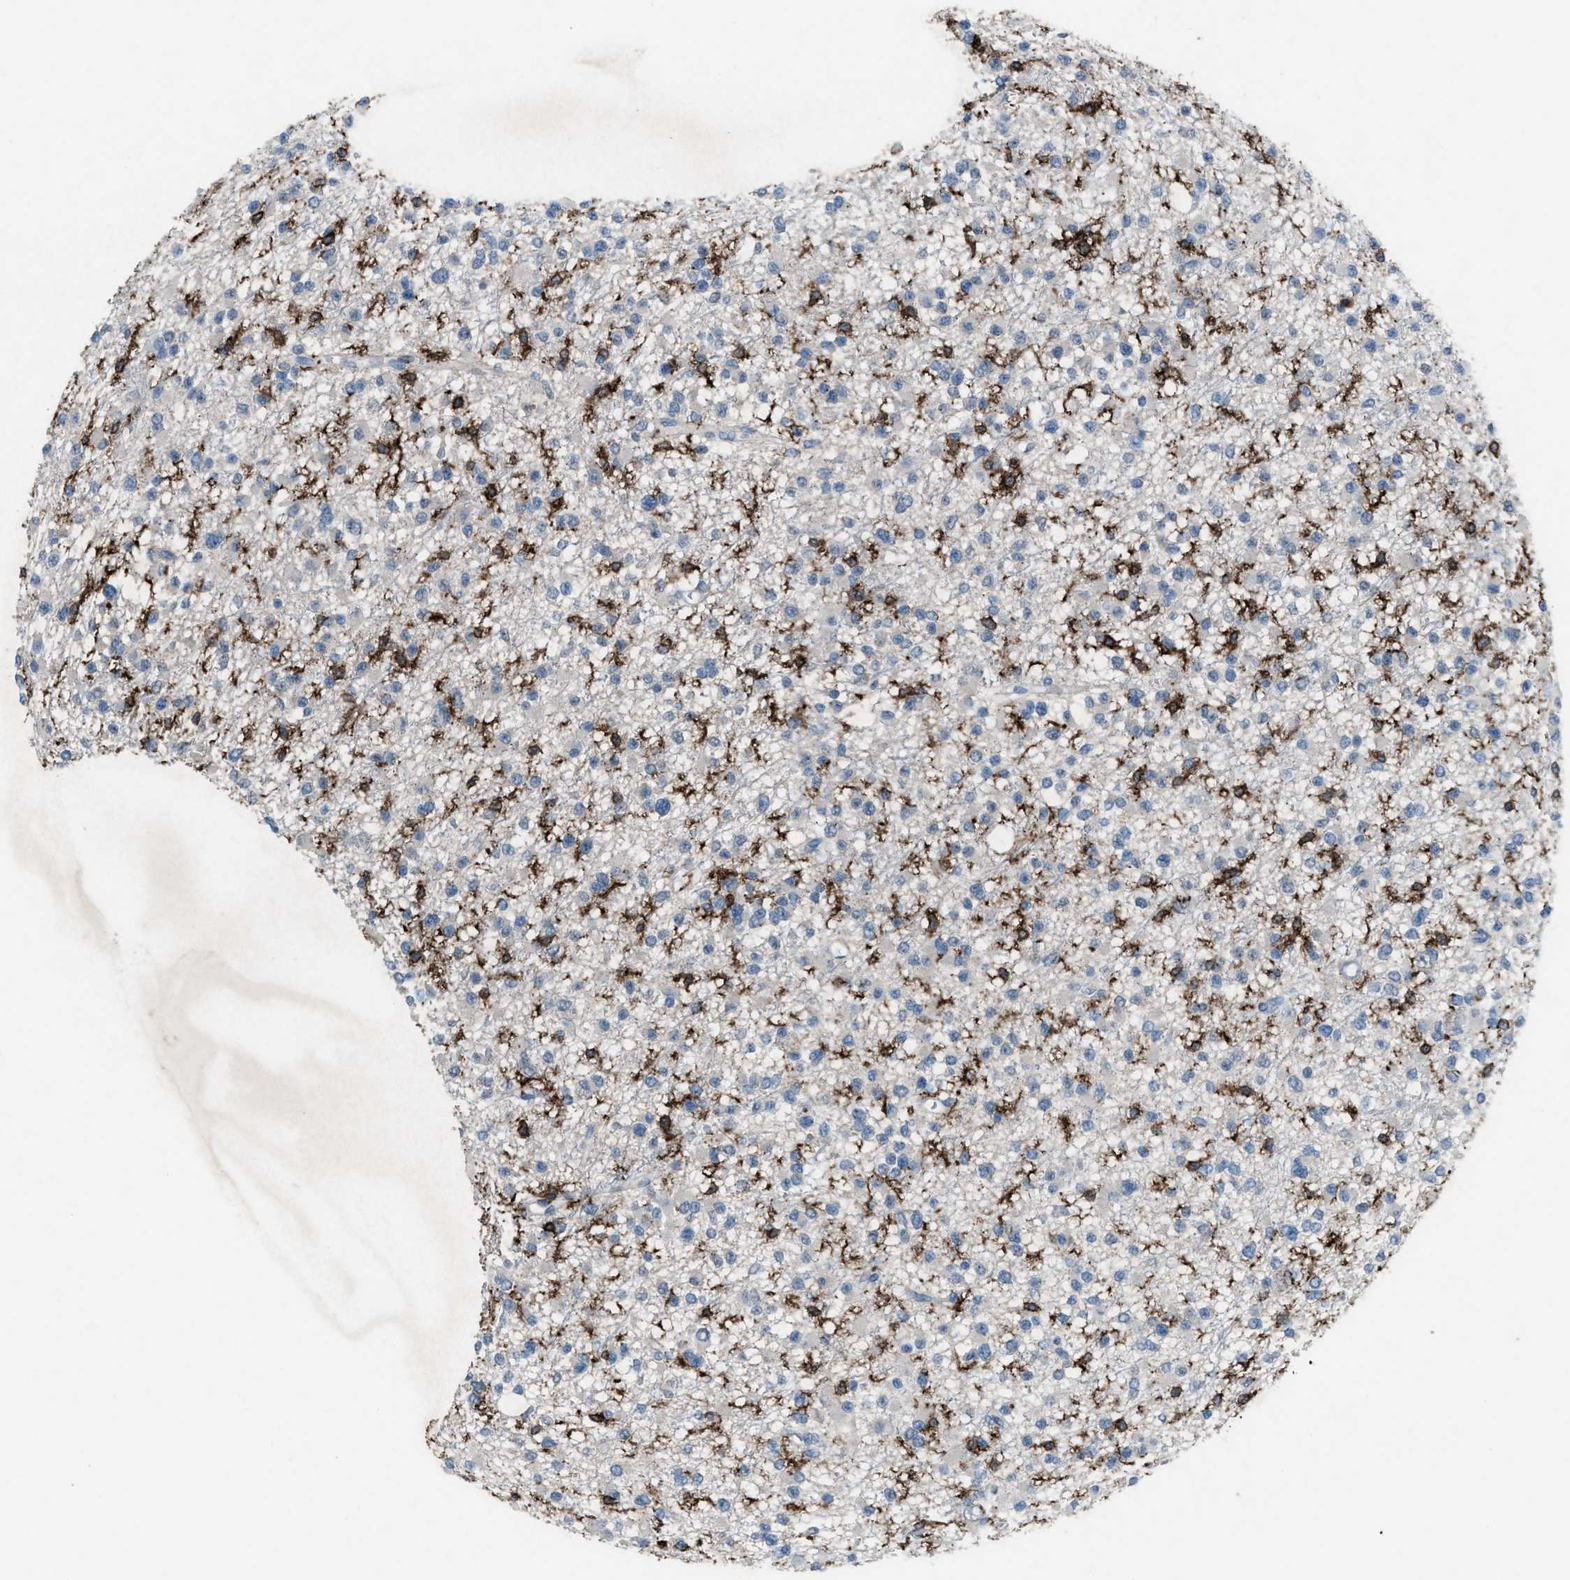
{"staining": {"intensity": "negative", "quantity": "none", "location": "none"}, "tissue": "glioma", "cell_type": "Tumor cells", "image_type": "cancer", "snomed": [{"axis": "morphology", "description": "Glioma, malignant, Low grade"}, {"axis": "topography", "description": "Brain"}], "caption": "Low-grade glioma (malignant) was stained to show a protein in brown. There is no significant staining in tumor cells.", "gene": "FCER1G", "patient": {"sex": "female", "age": 22}}